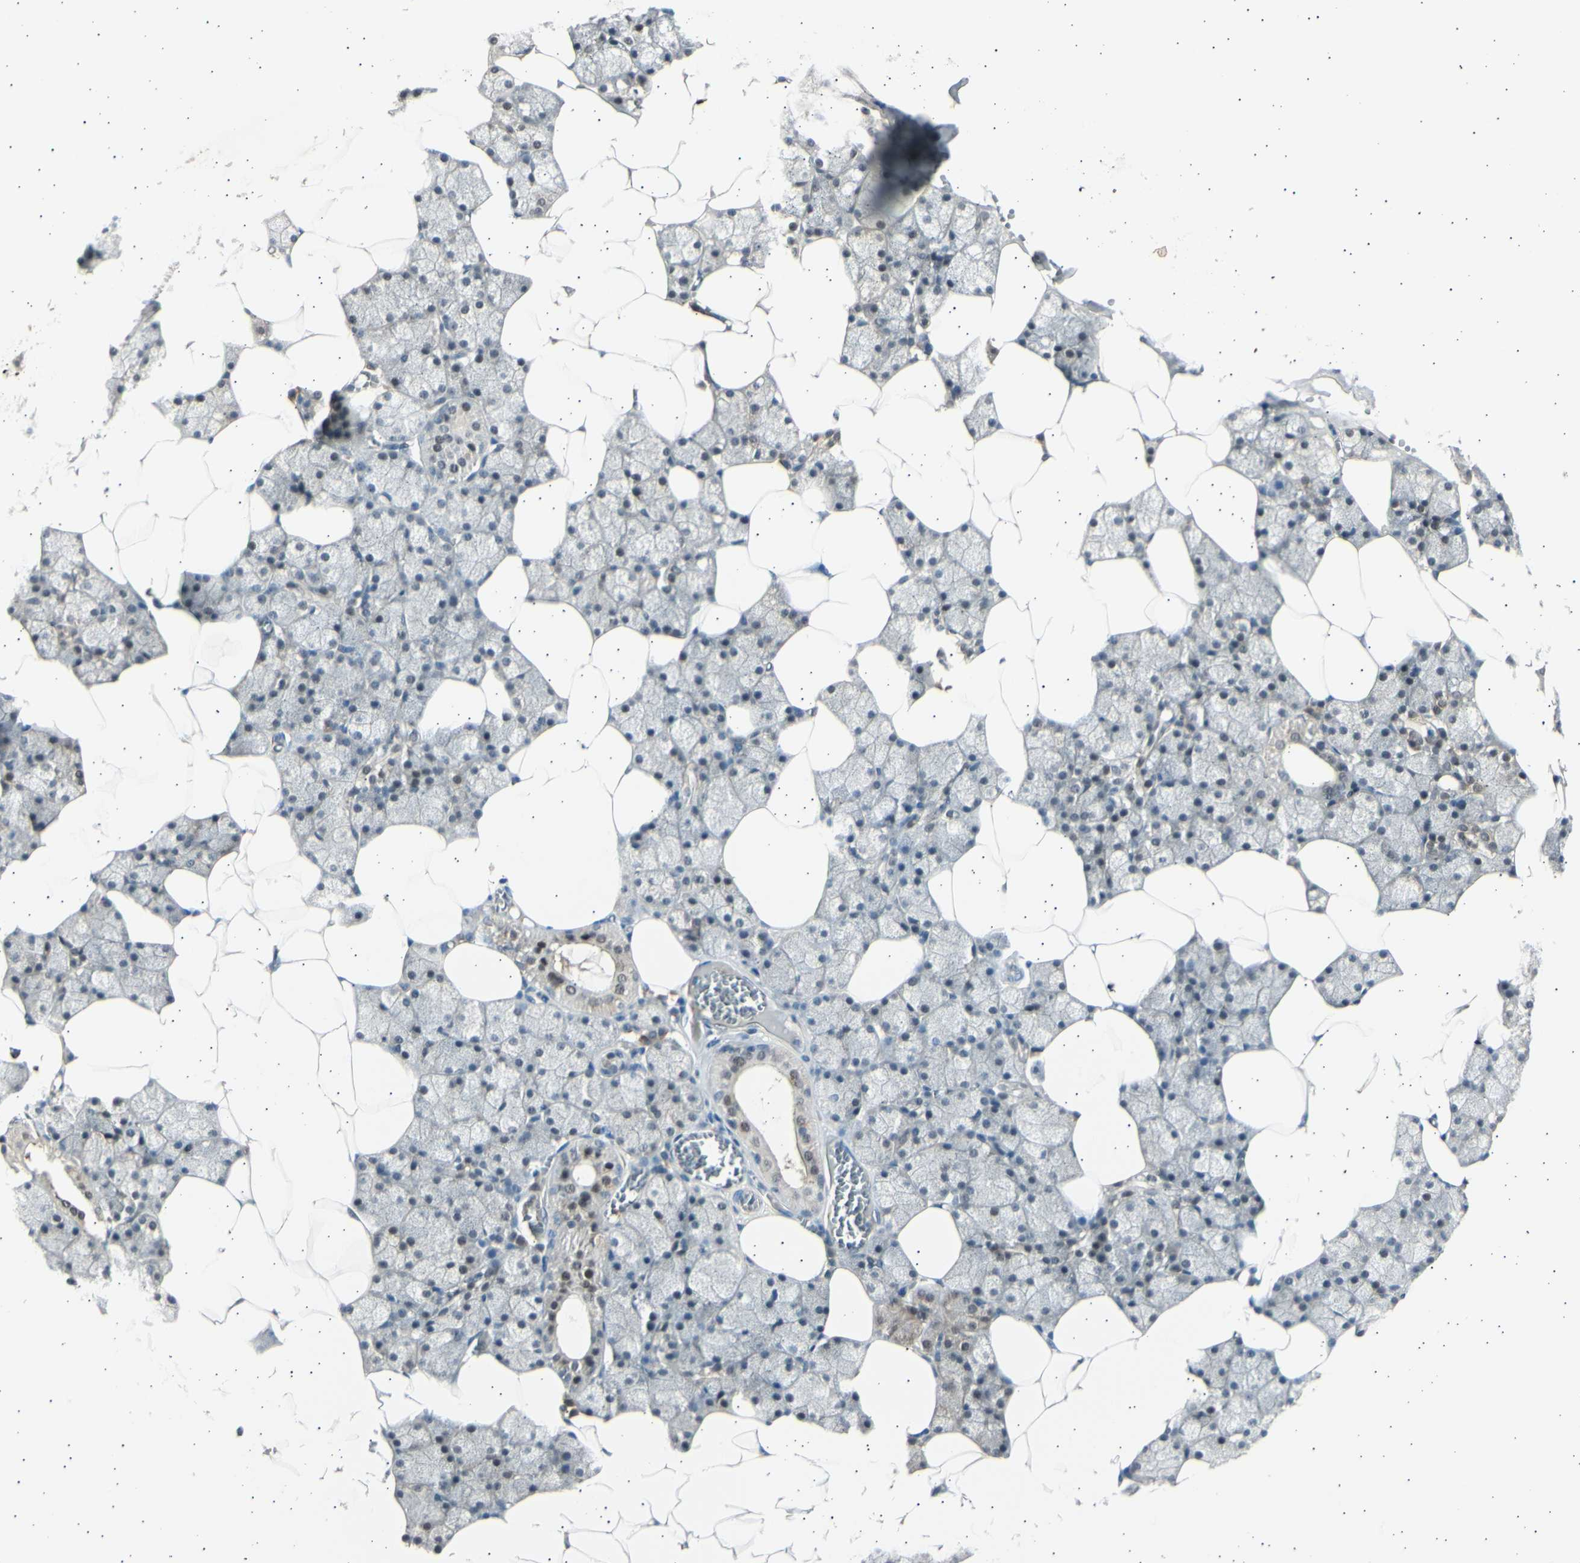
{"staining": {"intensity": "strong", "quantity": "<25%", "location": "nuclear"}, "tissue": "salivary gland", "cell_type": "Glandular cells", "image_type": "normal", "snomed": [{"axis": "morphology", "description": "Normal tissue, NOS"}, {"axis": "topography", "description": "Salivary gland"}], "caption": "A brown stain highlights strong nuclear positivity of a protein in glandular cells of benign salivary gland.", "gene": "PSMD5", "patient": {"sex": "male", "age": 62}}